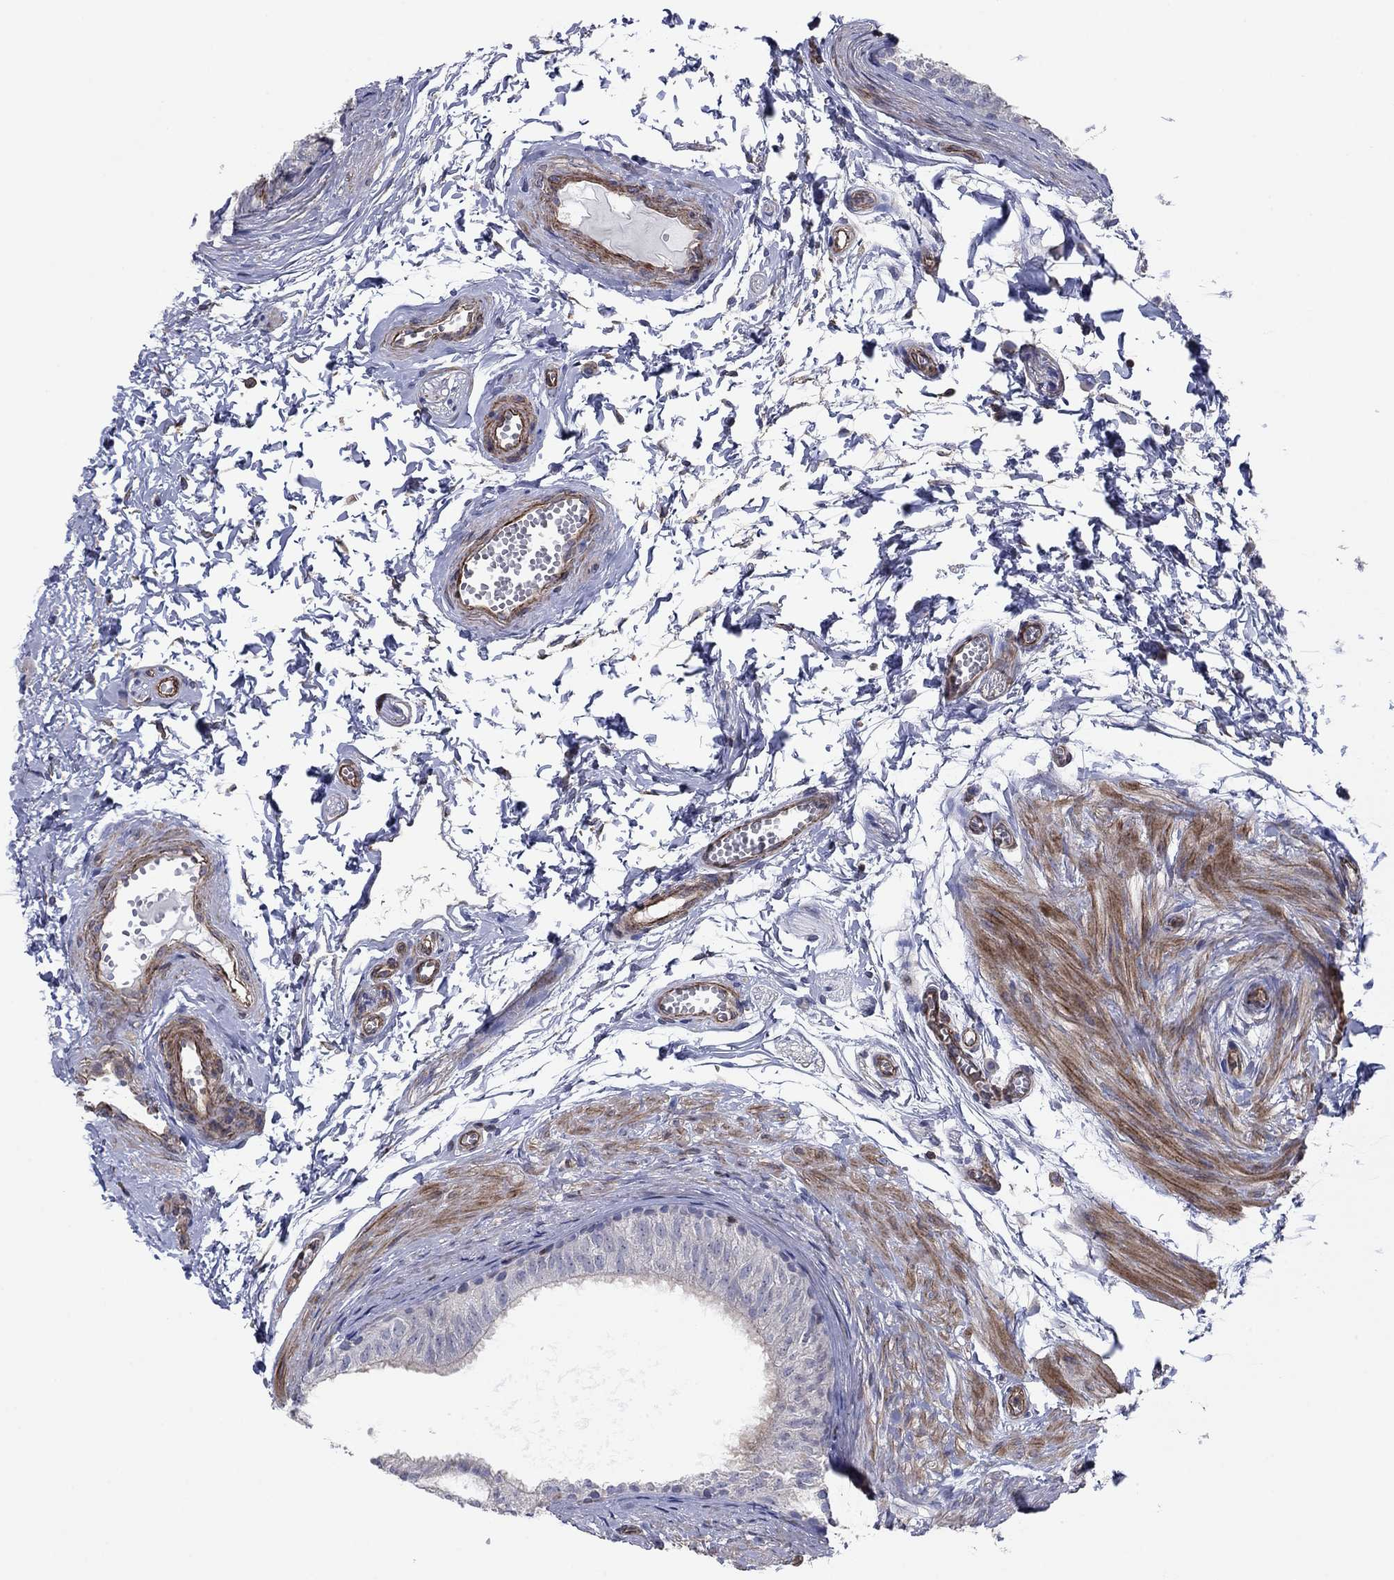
{"staining": {"intensity": "negative", "quantity": "none", "location": "none"}, "tissue": "epididymis", "cell_type": "Glandular cells", "image_type": "normal", "snomed": [{"axis": "morphology", "description": "Normal tissue, NOS"}, {"axis": "topography", "description": "Epididymis"}], "caption": "High power microscopy histopathology image of an immunohistochemistry (IHC) image of unremarkable epididymis, revealing no significant staining in glandular cells.", "gene": "PSD4", "patient": {"sex": "male", "age": 22}}